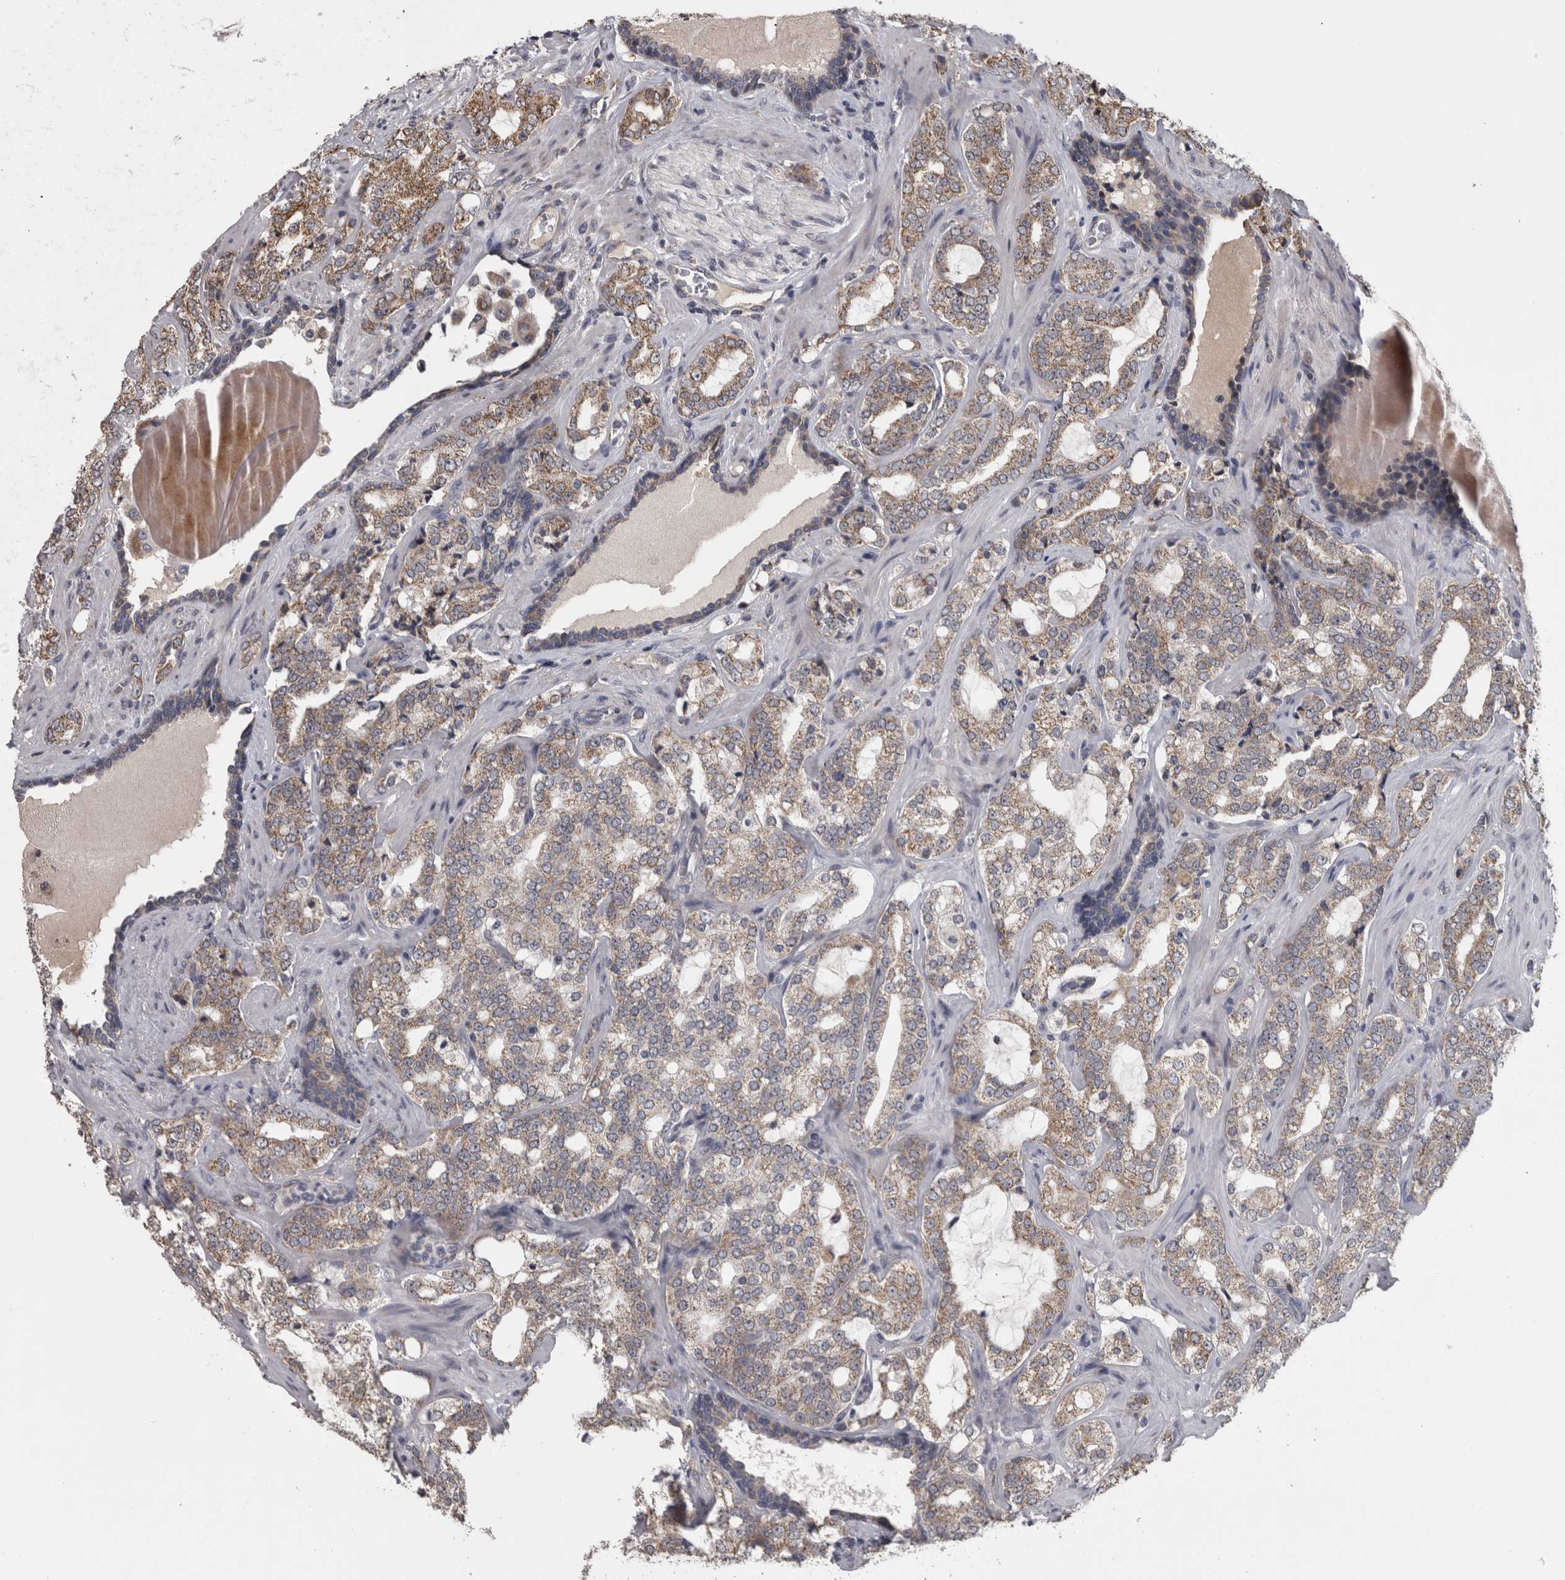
{"staining": {"intensity": "moderate", "quantity": ">75%", "location": "cytoplasmic/membranous"}, "tissue": "prostate cancer", "cell_type": "Tumor cells", "image_type": "cancer", "snomed": [{"axis": "morphology", "description": "Adenocarcinoma, High grade"}, {"axis": "topography", "description": "Prostate"}], "caption": "This micrograph exhibits immunohistochemistry staining of prostate cancer, with medium moderate cytoplasmic/membranous expression in approximately >75% of tumor cells.", "gene": "DBT", "patient": {"sex": "male", "age": 64}}